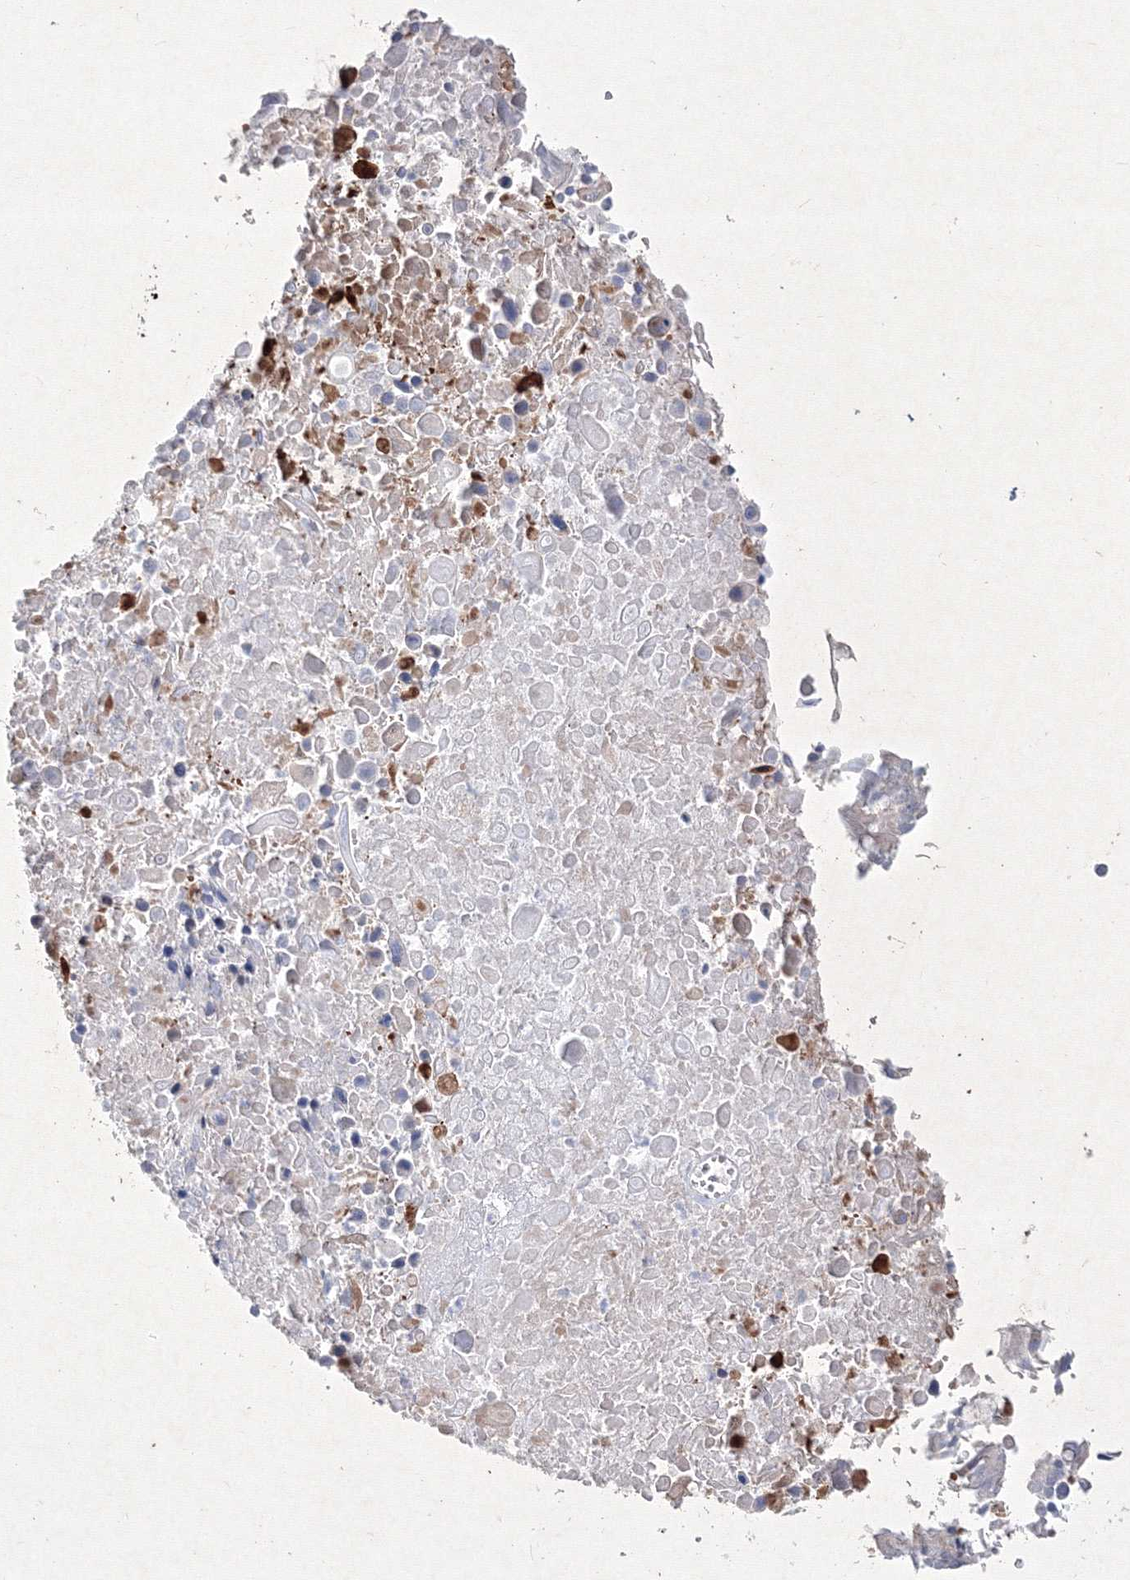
{"staining": {"intensity": "negative", "quantity": "none", "location": "none"}, "tissue": "lung cancer", "cell_type": "Tumor cells", "image_type": "cancer", "snomed": [{"axis": "morphology", "description": "Squamous cell carcinoma, NOS"}, {"axis": "topography", "description": "Lung"}], "caption": "DAB immunohistochemical staining of lung cancer exhibits no significant positivity in tumor cells.", "gene": "CXXC4", "patient": {"sex": "male", "age": 66}}